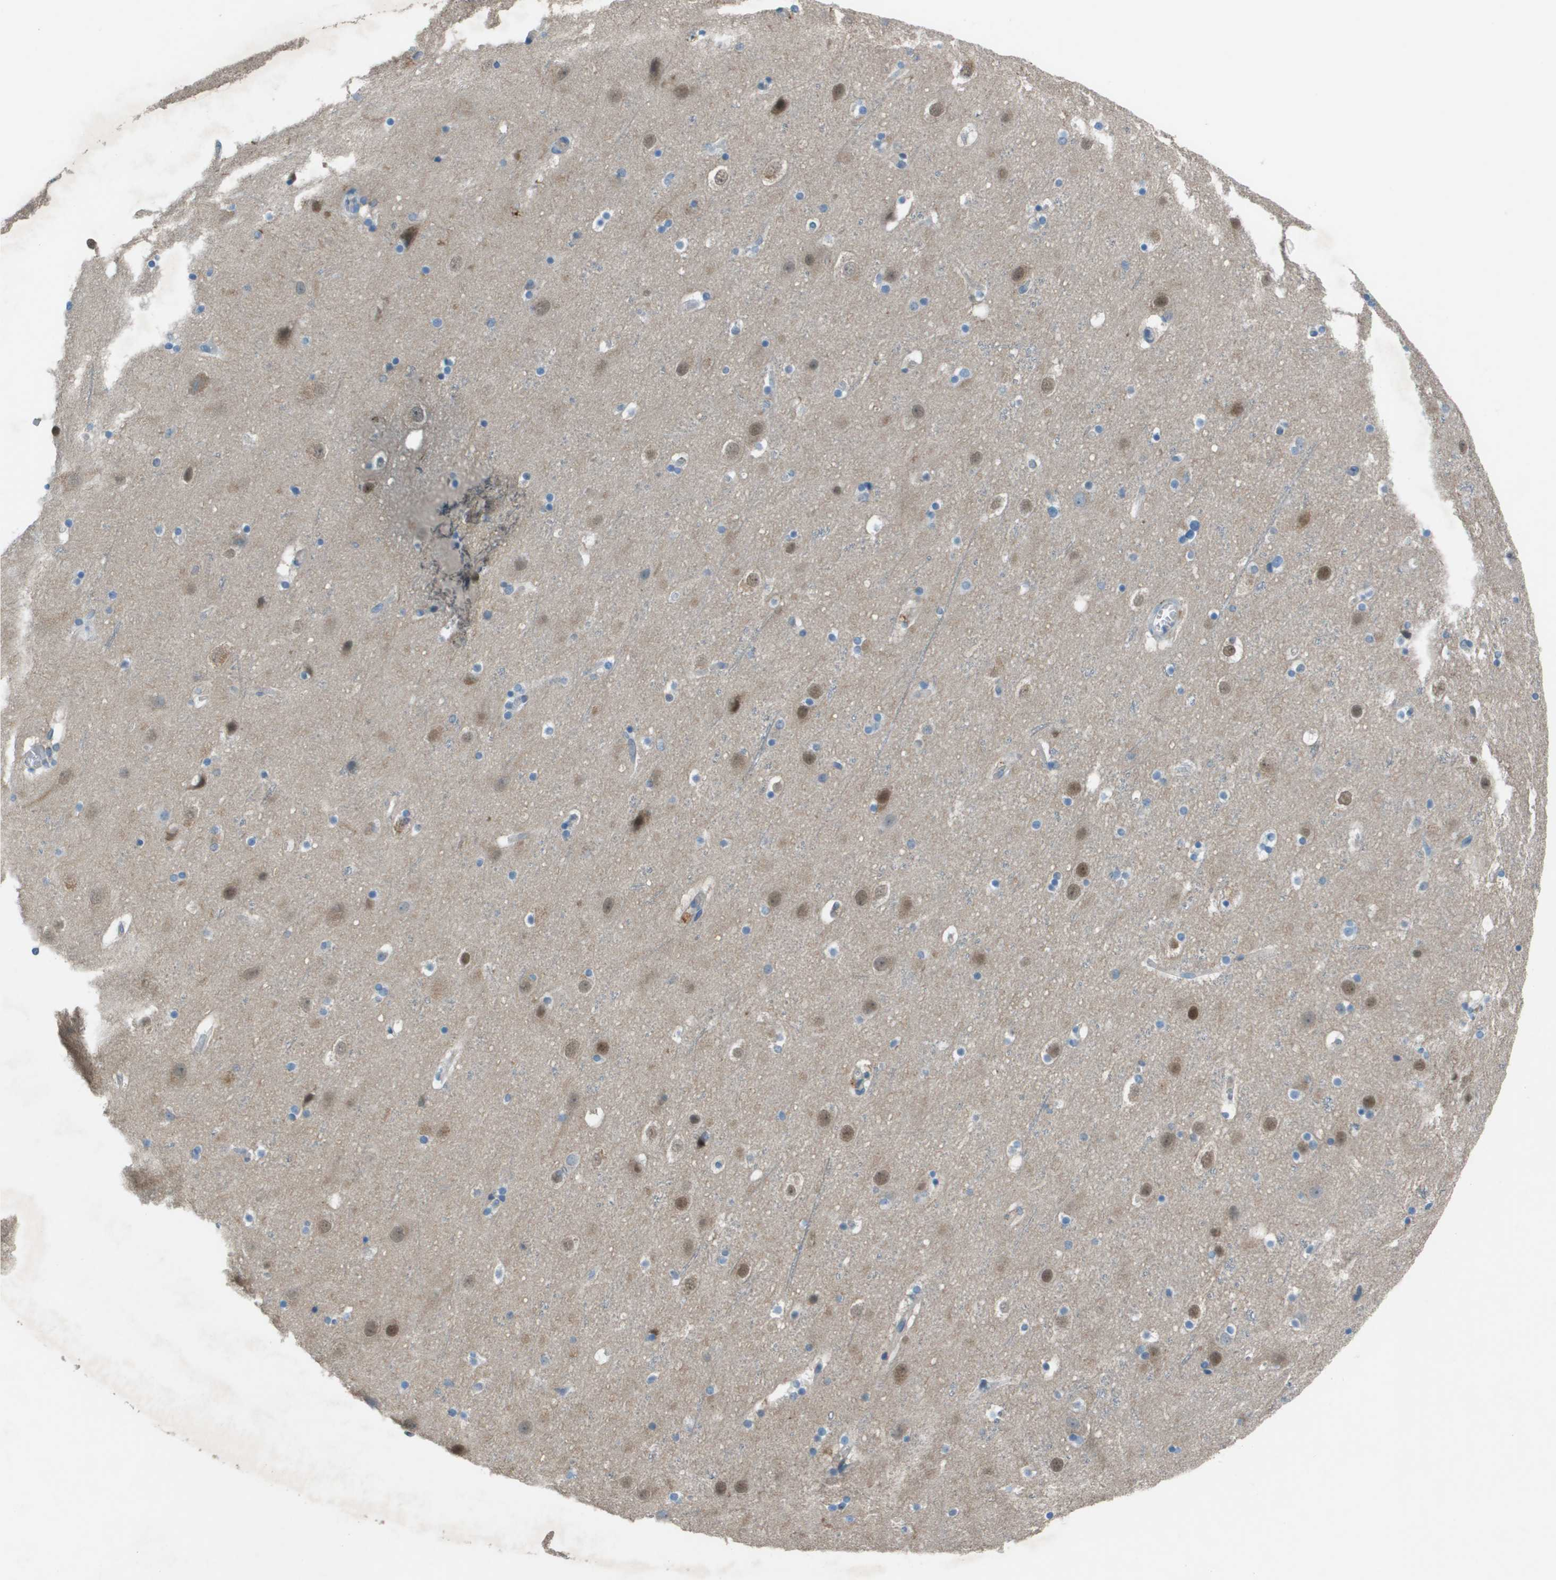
{"staining": {"intensity": "weak", "quantity": ">75%", "location": "cytoplasmic/membranous"}, "tissue": "cerebral cortex", "cell_type": "Endothelial cells", "image_type": "normal", "snomed": [{"axis": "morphology", "description": "Normal tissue, NOS"}, {"axis": "topography", "description": "Cerebral cortex"}], "caption": "Brown immunohistochemical staining in unremarkable human cerebral cortex exhibits weak cytoplasmic/membranous staining in about >75% of endothelial cells. Nuclei are stained in blue.", "gene": "CAMK4", "patient": {"sex": "male", "age": 45}}